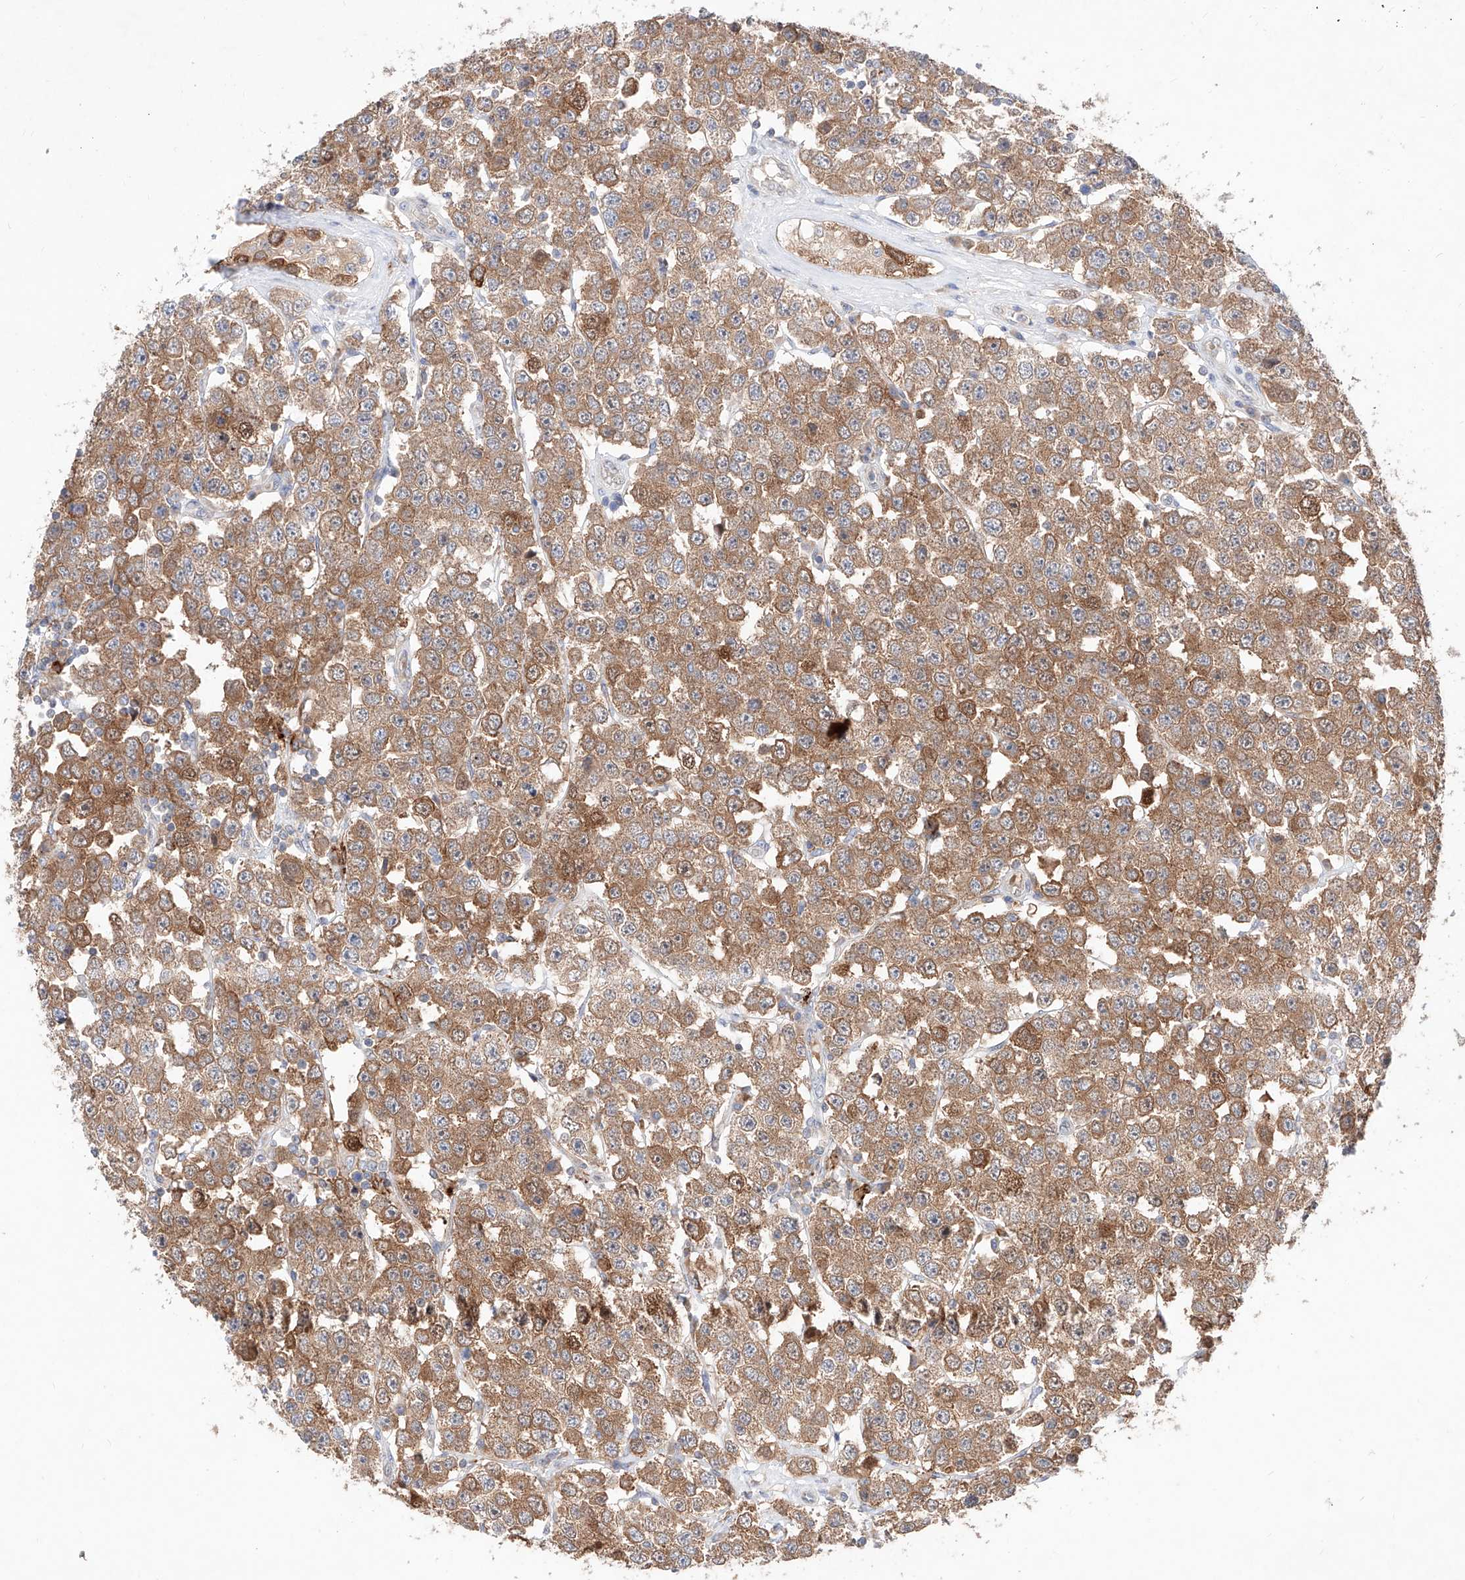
{"staining": {"intensity": "moderate", "quantity": ">75%", "location": "cytoplasmic/membranous"}, "tissue": "testis cancer", "cell_type": "Tumor cells", "image_type": "cancer", "snomed": [{"axis": "morphology", "description": "Seminoma, NOS"}, {"axis": "topography", "description": "Testis"}], "caption": "This histopathology image reveals immunohistochemistry staining of human testis cancer, with medium moderate cytoplasmic/membranous staining in about >75% of tumor cells.", "gene": "TSNAX", "patient": {"sex": "male", "age": 28}}